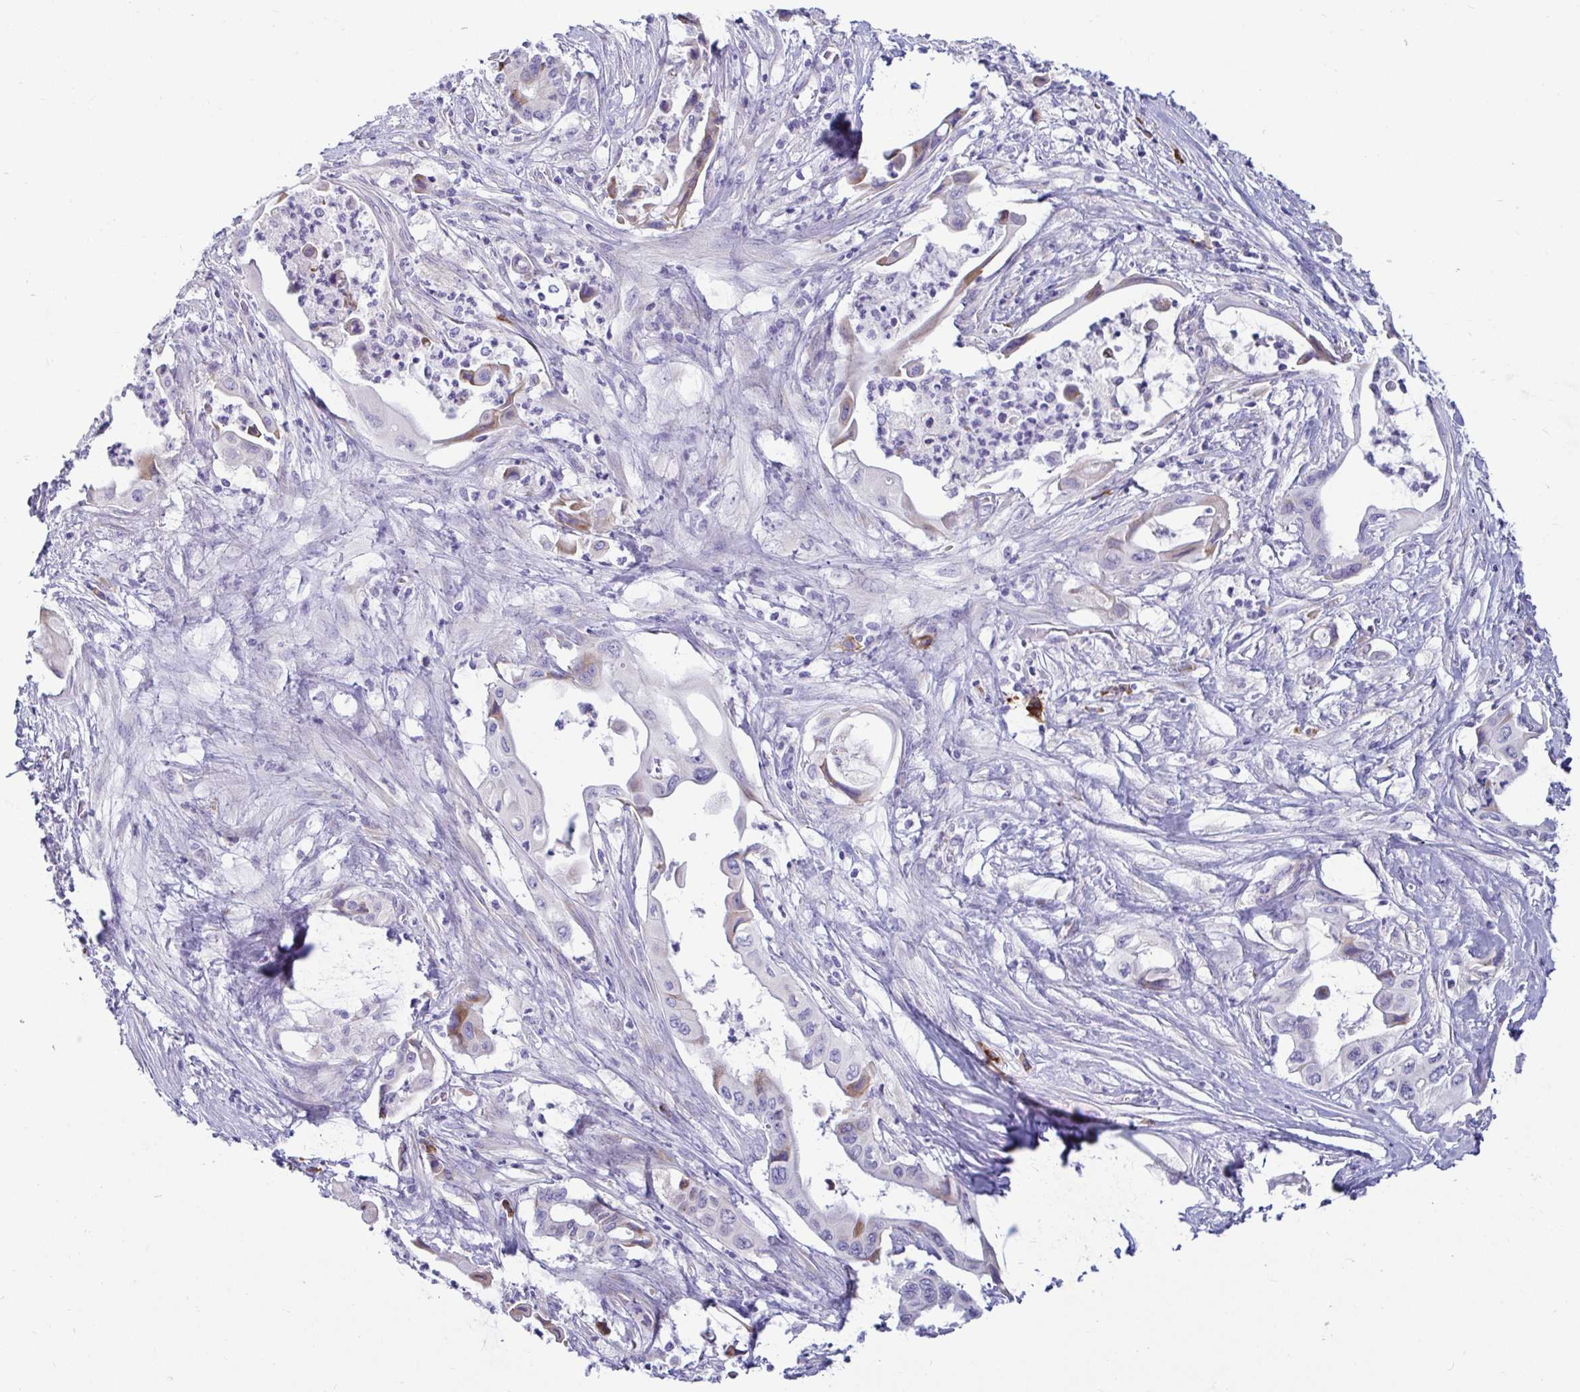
{"staining": {"intensity": "weak", "quantity": "<25%", "location": "cytoplasmic/membranous"}, "tissue": "pancreatic cancer", "cell_type": "Tumor cells", "image_type": "cancer", "snomed": [{"axis": "morphology", "description": "Adenocarcinoma, NOS"}, {"axis": "topography", "description": "Pancreas"}], "caption": "Image shows no significant protein expression in tumor cells of pancreatic cancer (adenocarcinoma). (Immunohistochemistry (ihc), brightfield microscopy, high magnification).", "gene": "TFPI2", "patient": {"sex": "female", "age": 77}}